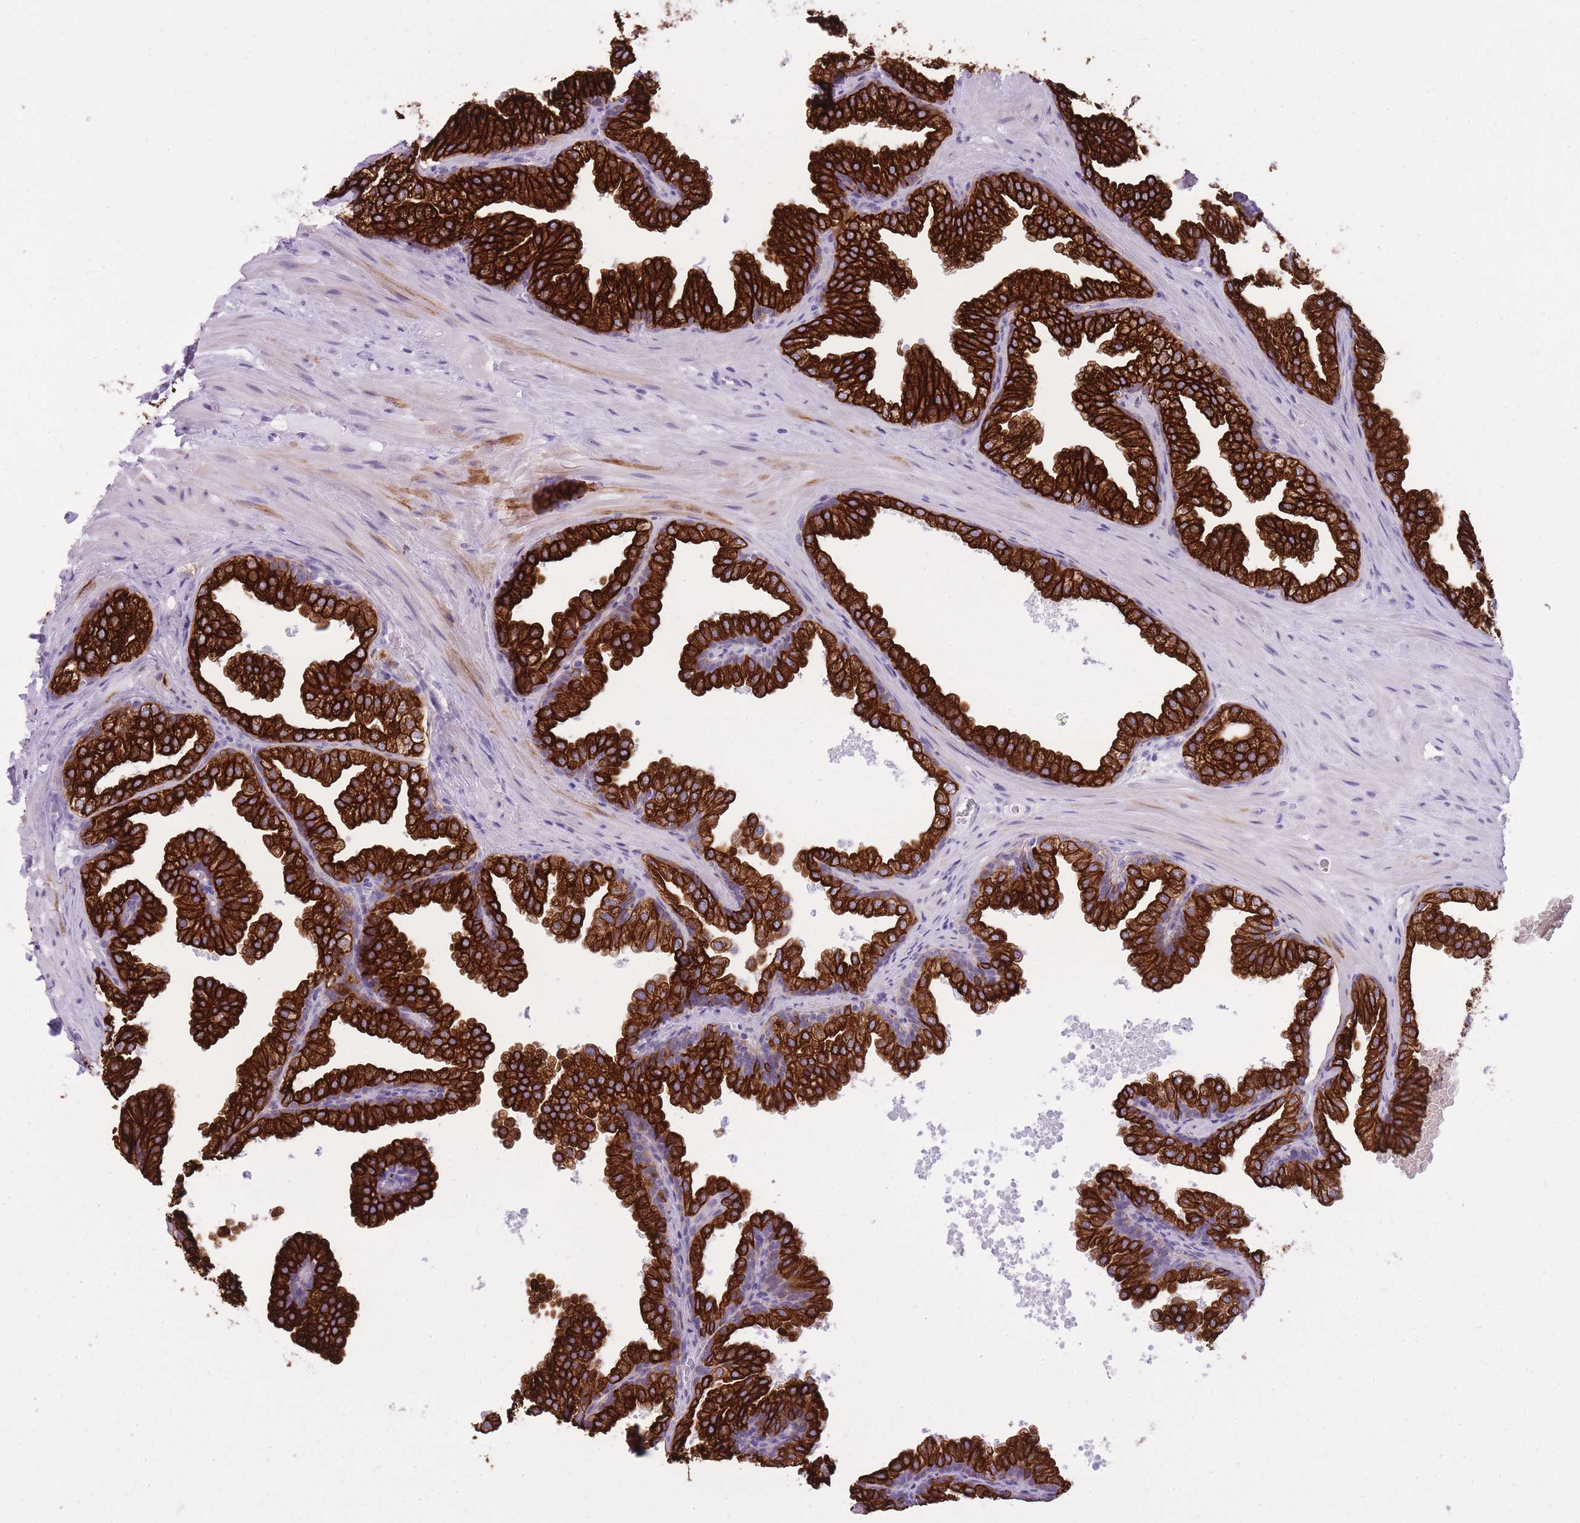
{"staining": {"intensity": "strong", "quantity": ">75%", "location": "cytoplasmic/membranous"}, "tissue": "prostate", "cell_type": "Glandular cells", "image_type": "normal", "snomed": [{"axis": "morphology", "description": "Normal tissue, NOS"}, {"axis": "topography", "description": "Prostate"}], "caption": "Glandular cells exhibit high levels of strong cytoplasmic/membranous staining in about >75% of cells in unremarkable prostate. The staining is performed using DAB brown chromogen to label protein expression. The nuclei are counter-stained blue using hematoxylin.", "gene": "RADX", "patient": {"sex": "male", "age": 37}}